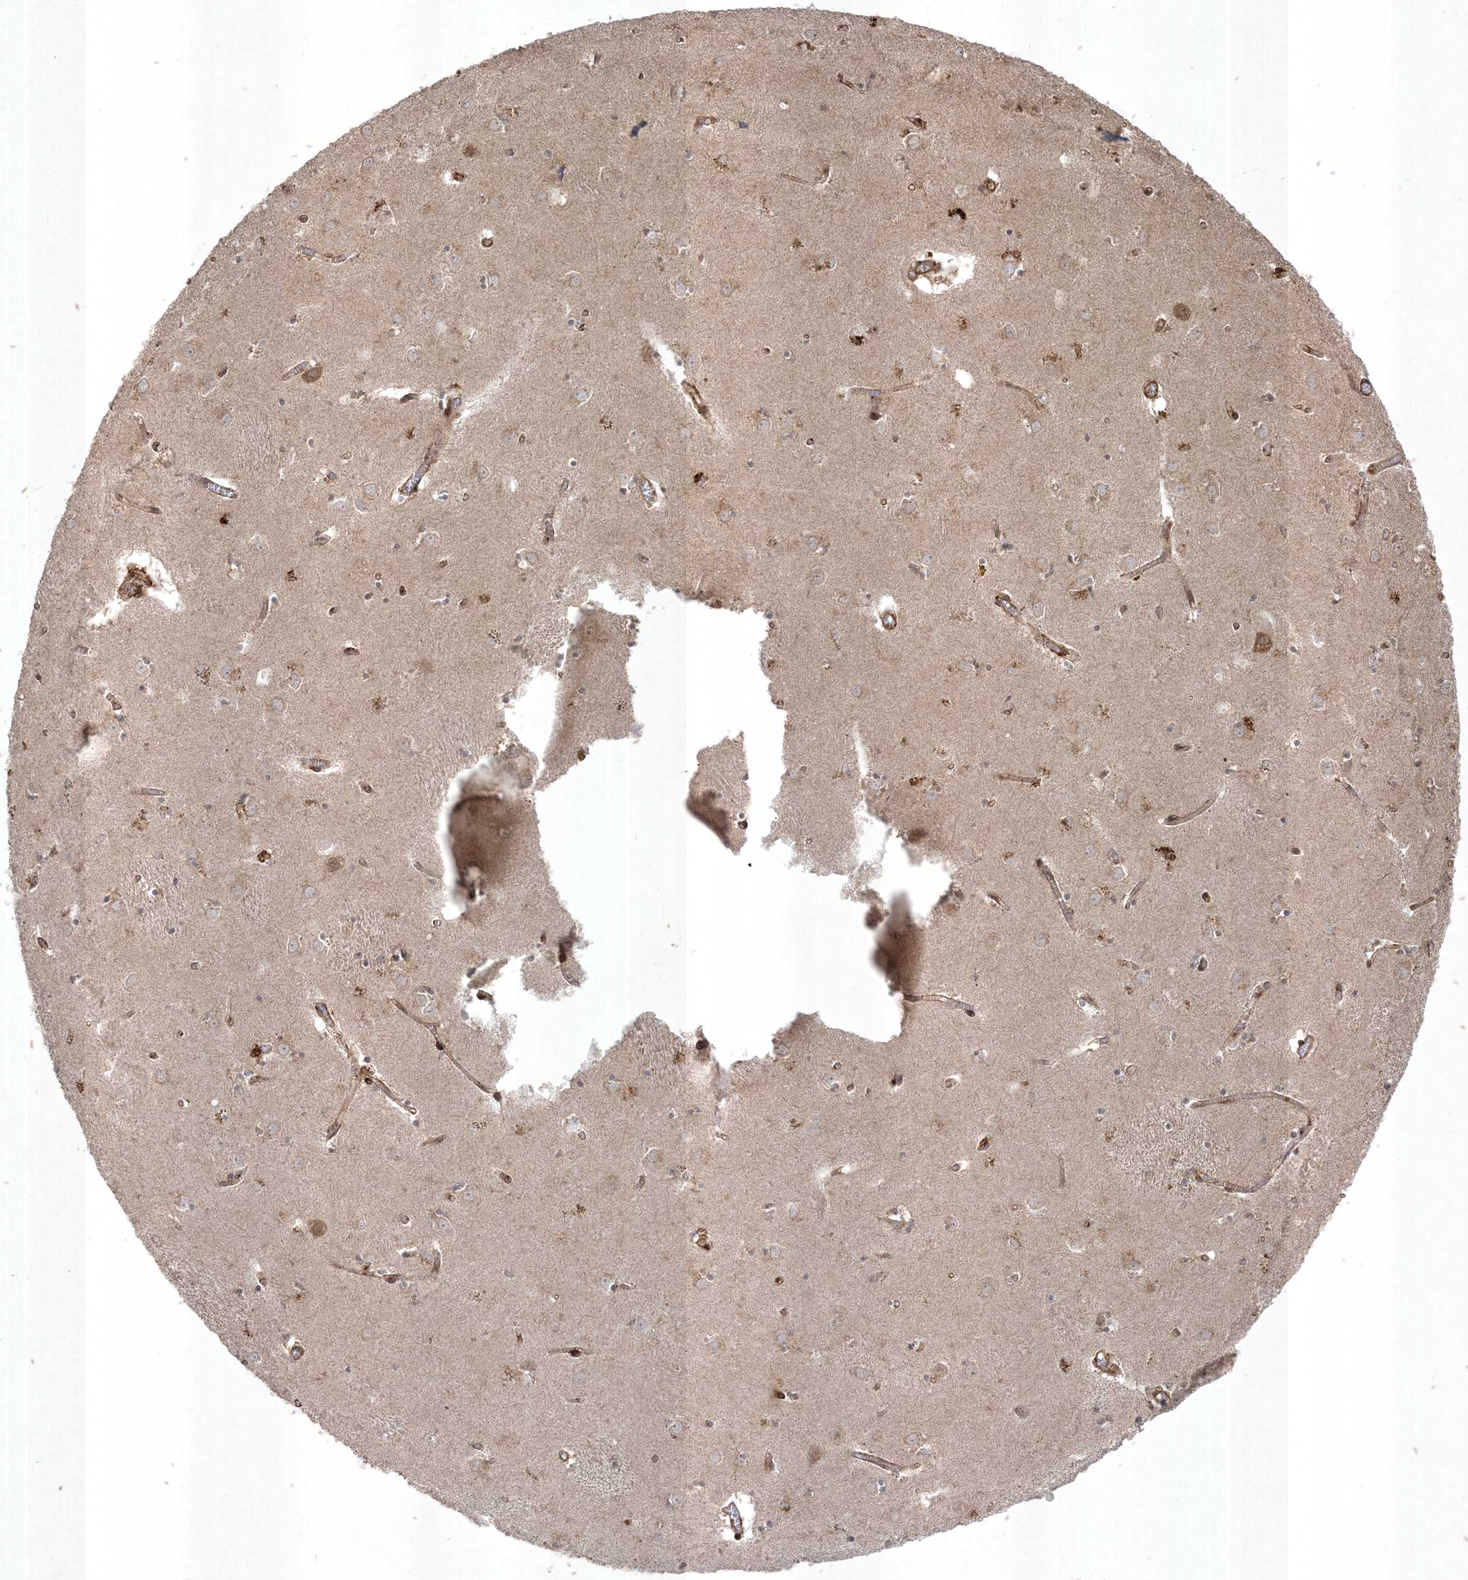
{"staining": {"intensity": "weak", "quantity": "25%-75%", "location": "cytoplasmic/membranous"}, "tissue": "caudate", "cell_type": "Glial cells", "image_type": "normal", "snomed": [{"axis": "morphology", "description": "Normal tissue, NOS"}, {"axis": "topography", "description": "Lateral ventricle wall"}], "caption": "Immunohistochemistry (IHC) image of unremarkable human caudate stained for a protein (brown), which reveals low levels of weak cytoplasmic/membranous staining in approximately 25%-75% of glial cells.", "gene": "RRAS", "patient": {"sex": "male", "age": 70}}